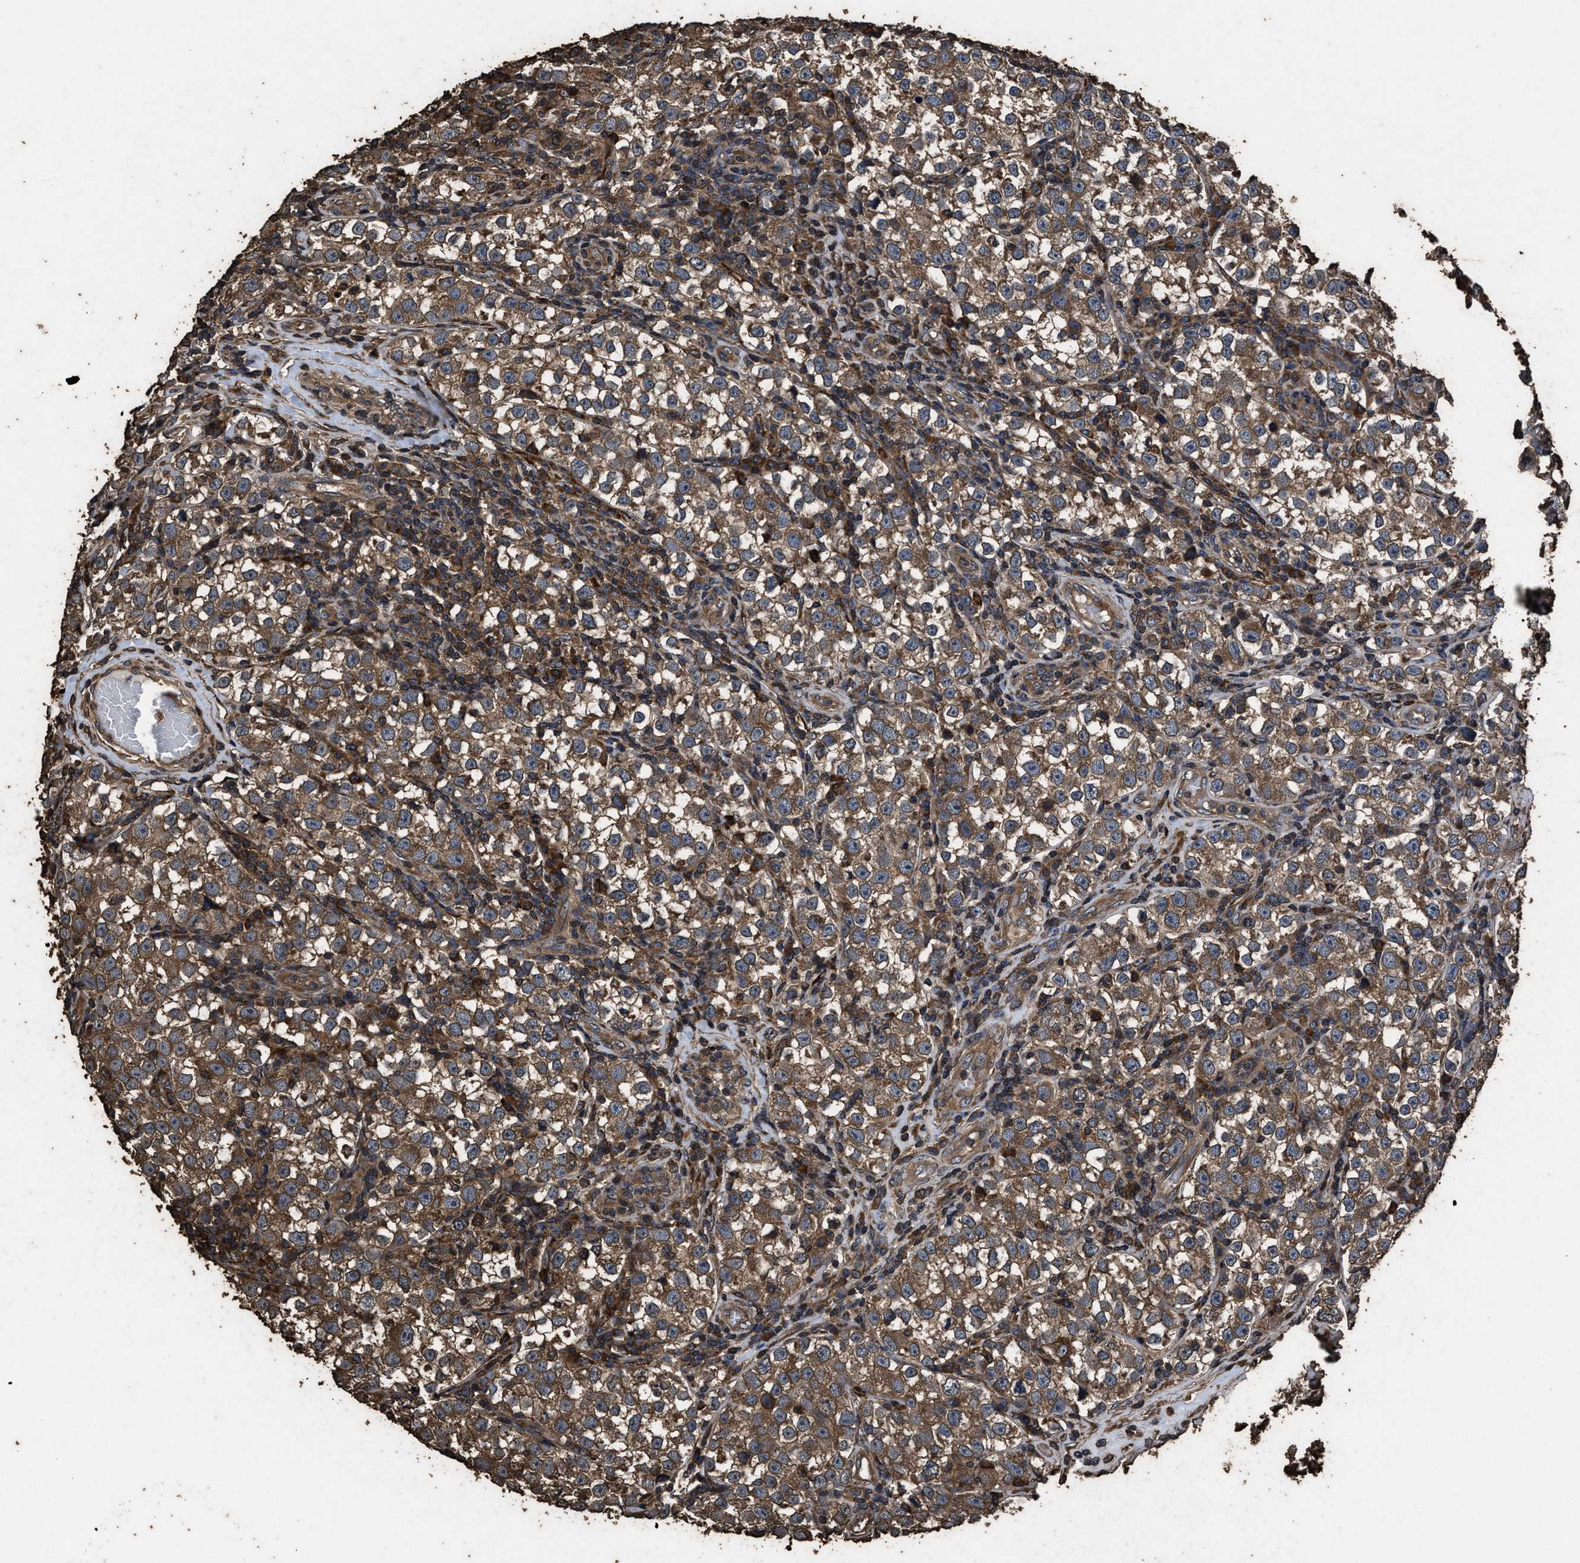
{"staining": {"intensity": "strong", "quantity": ">75%", "location": "cytoplasmic/membranous"}, "tissue": "testis cancer", "cell_type": "Tumor cells", "image_type": "cancer", "snomed": [{"axis": "morphology", "description": "Normal tissue, NOS"}, {"axis": "morphology", "description": "Seminoma, NOS"}, {"axis": "topography", "description": "Testis"}], "caption": "Tumor cells demonstrate high levels of strong cytoplasmic/membranous expression in about >75% of cells in testis cancer (seminoma).", "gene": "ZMYND19", "patient": {"sex": "male", "age": 43}}